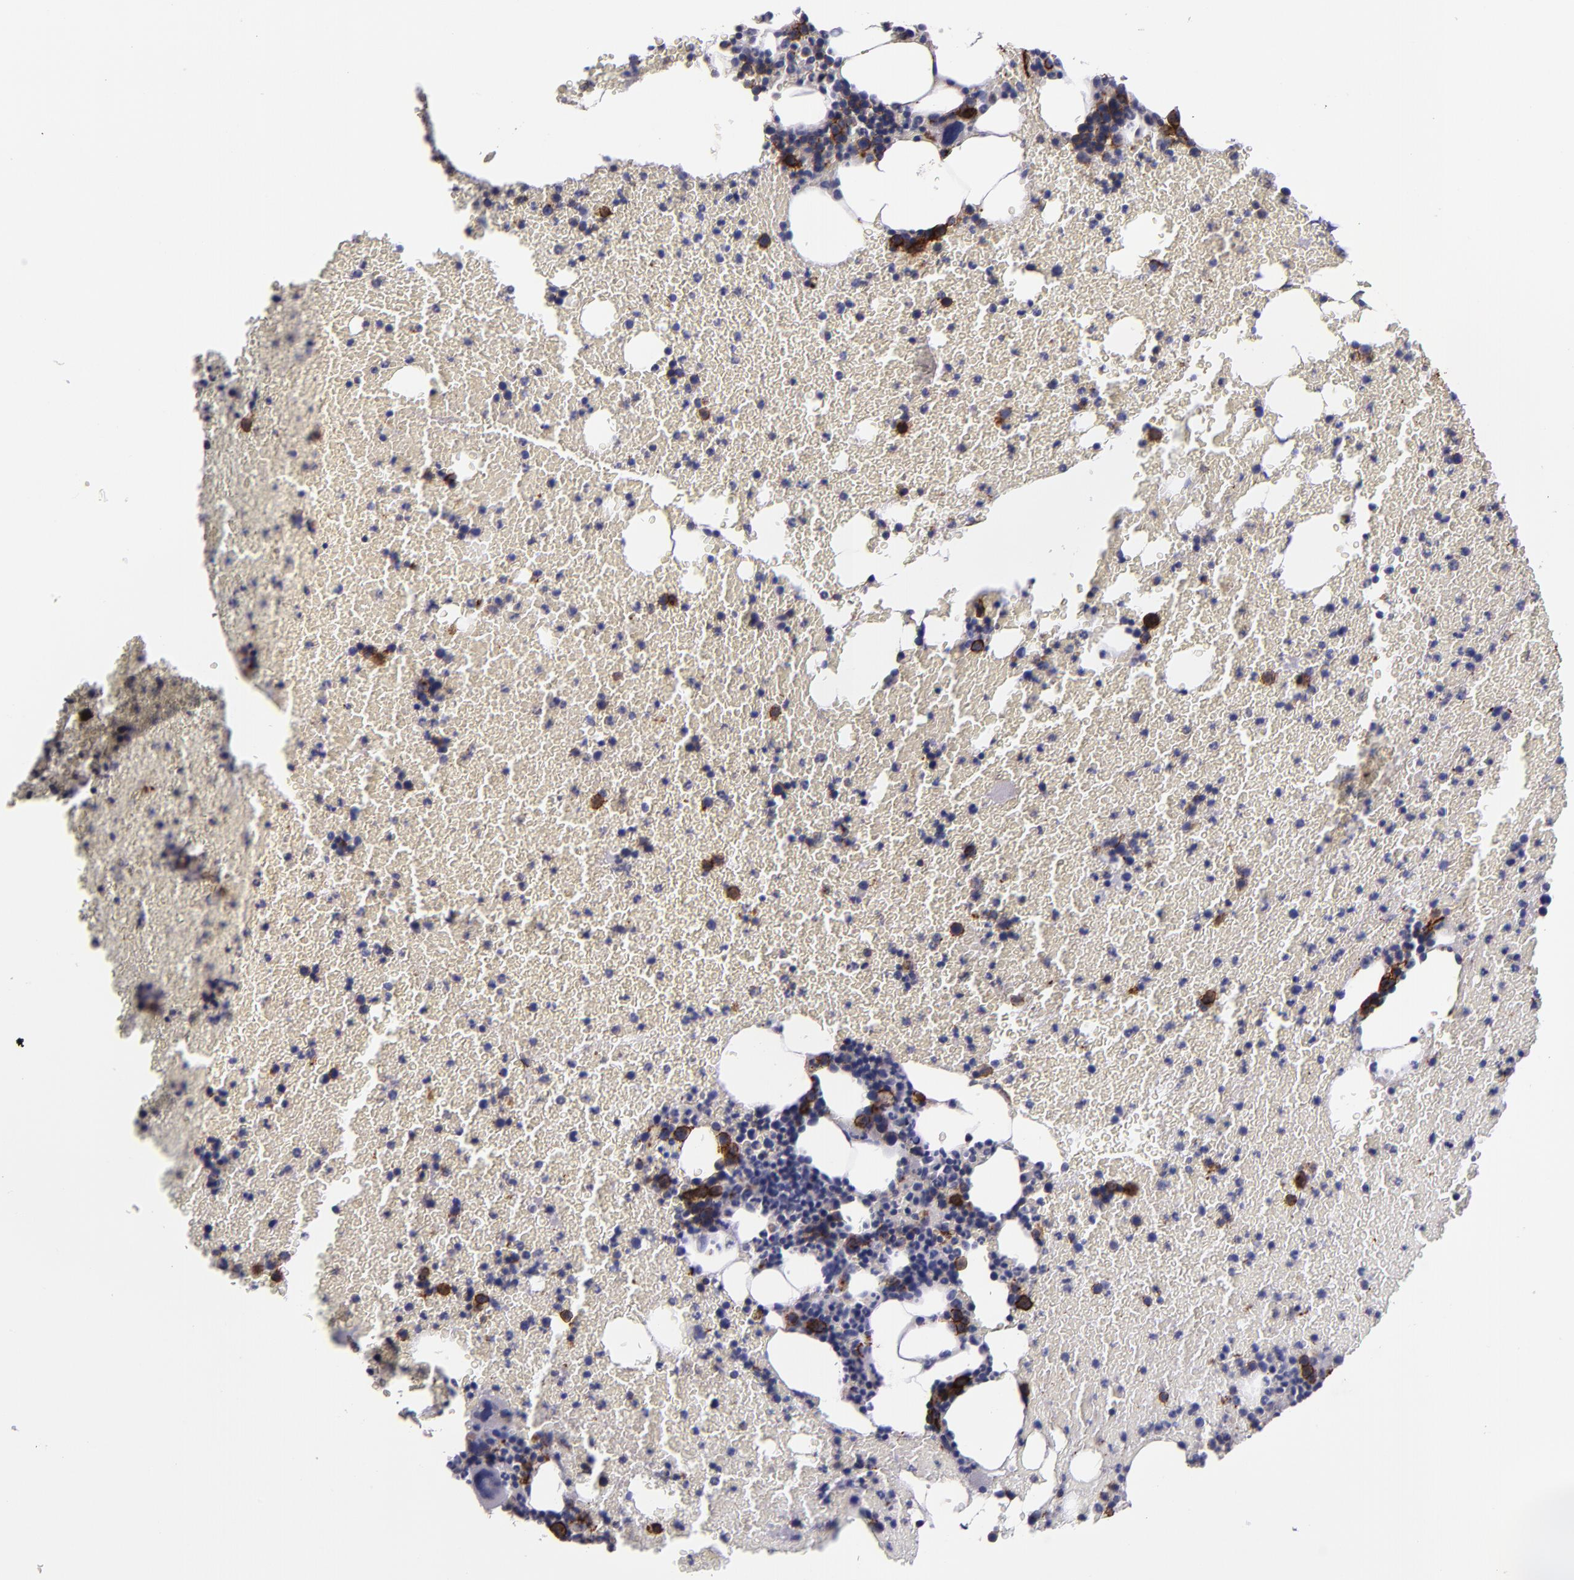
{"staining": {"intensity": "strong", "quantity": "<25%", "location": "cytoplasmic/membranous"}, "tissue": "bone marrow", "cell_type": "Hematopoietic cells", "image_type": "normal", "snomed": [{"axis": "morphology", "description": "Normal tissue, NOS"}, {"axis": "topography", "description": "Bone marrow"}], "caption": "Brown immunohistochemical staining in normal bone marrow exhibits strong cytoplasmic/membranous expression in about <25% of hematopoietic cells.", "gene": "MFGE8", "patient": {"sex": "female", "age": 84}}